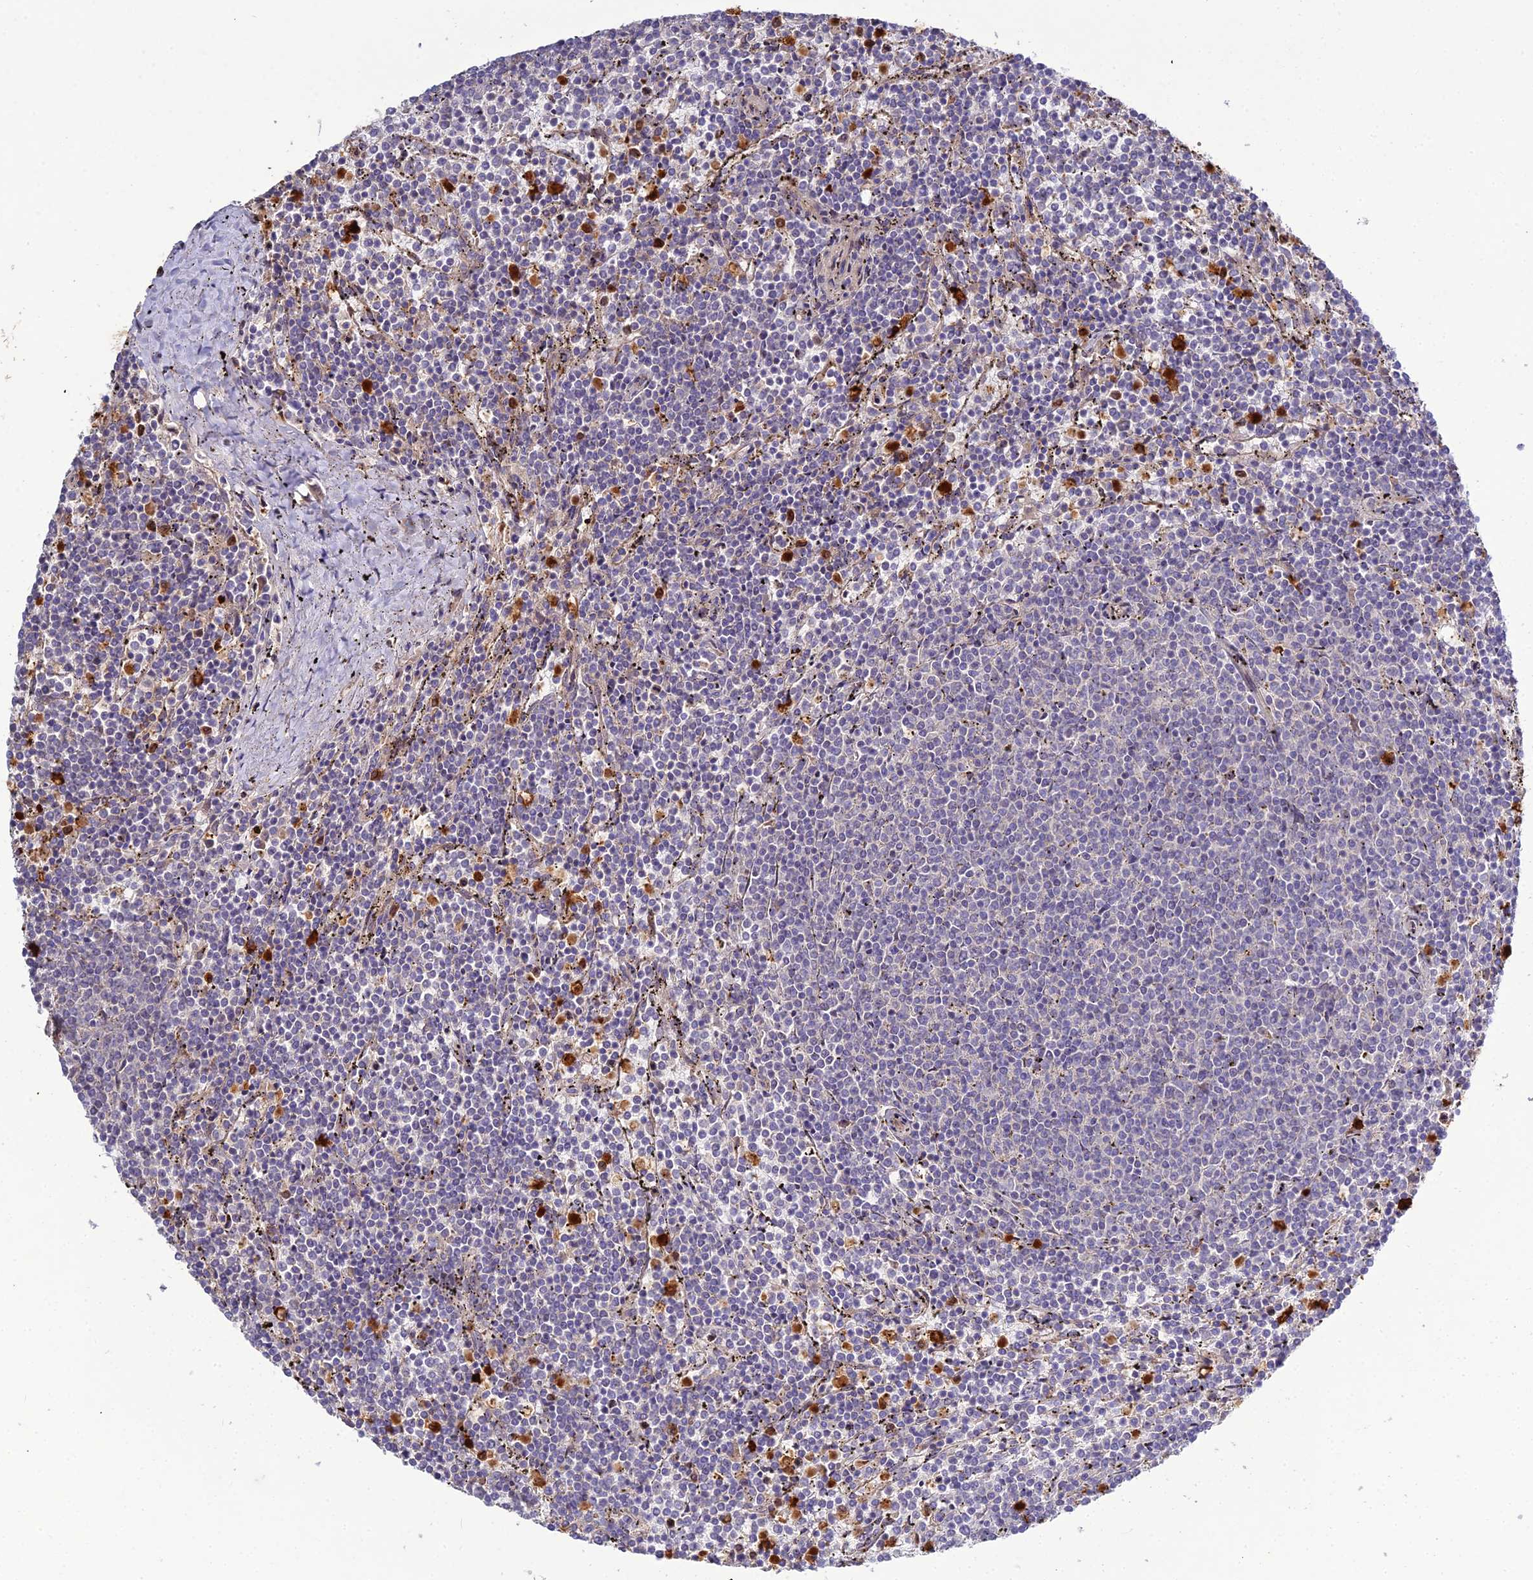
{"staining": {"intensity": "negative", "quantity": "none", "location": "none"}, "tissue": "lymphoma", "cell_type": "Tumor cells", "image_type": "cancer", "snomed": [{"axis": "morphology", "description": "Malignant lymphoma, non-Hodgkin's type, Low grade"}, {"axis": "topography", "description": "Spleen"}], "caption": "This is an immunohistochemistry (IHC) micrograph of human lymphoma. There is no staining in tumor cells.", "gene": "EID2", "patient": {"sex": "female", "age": 50}}